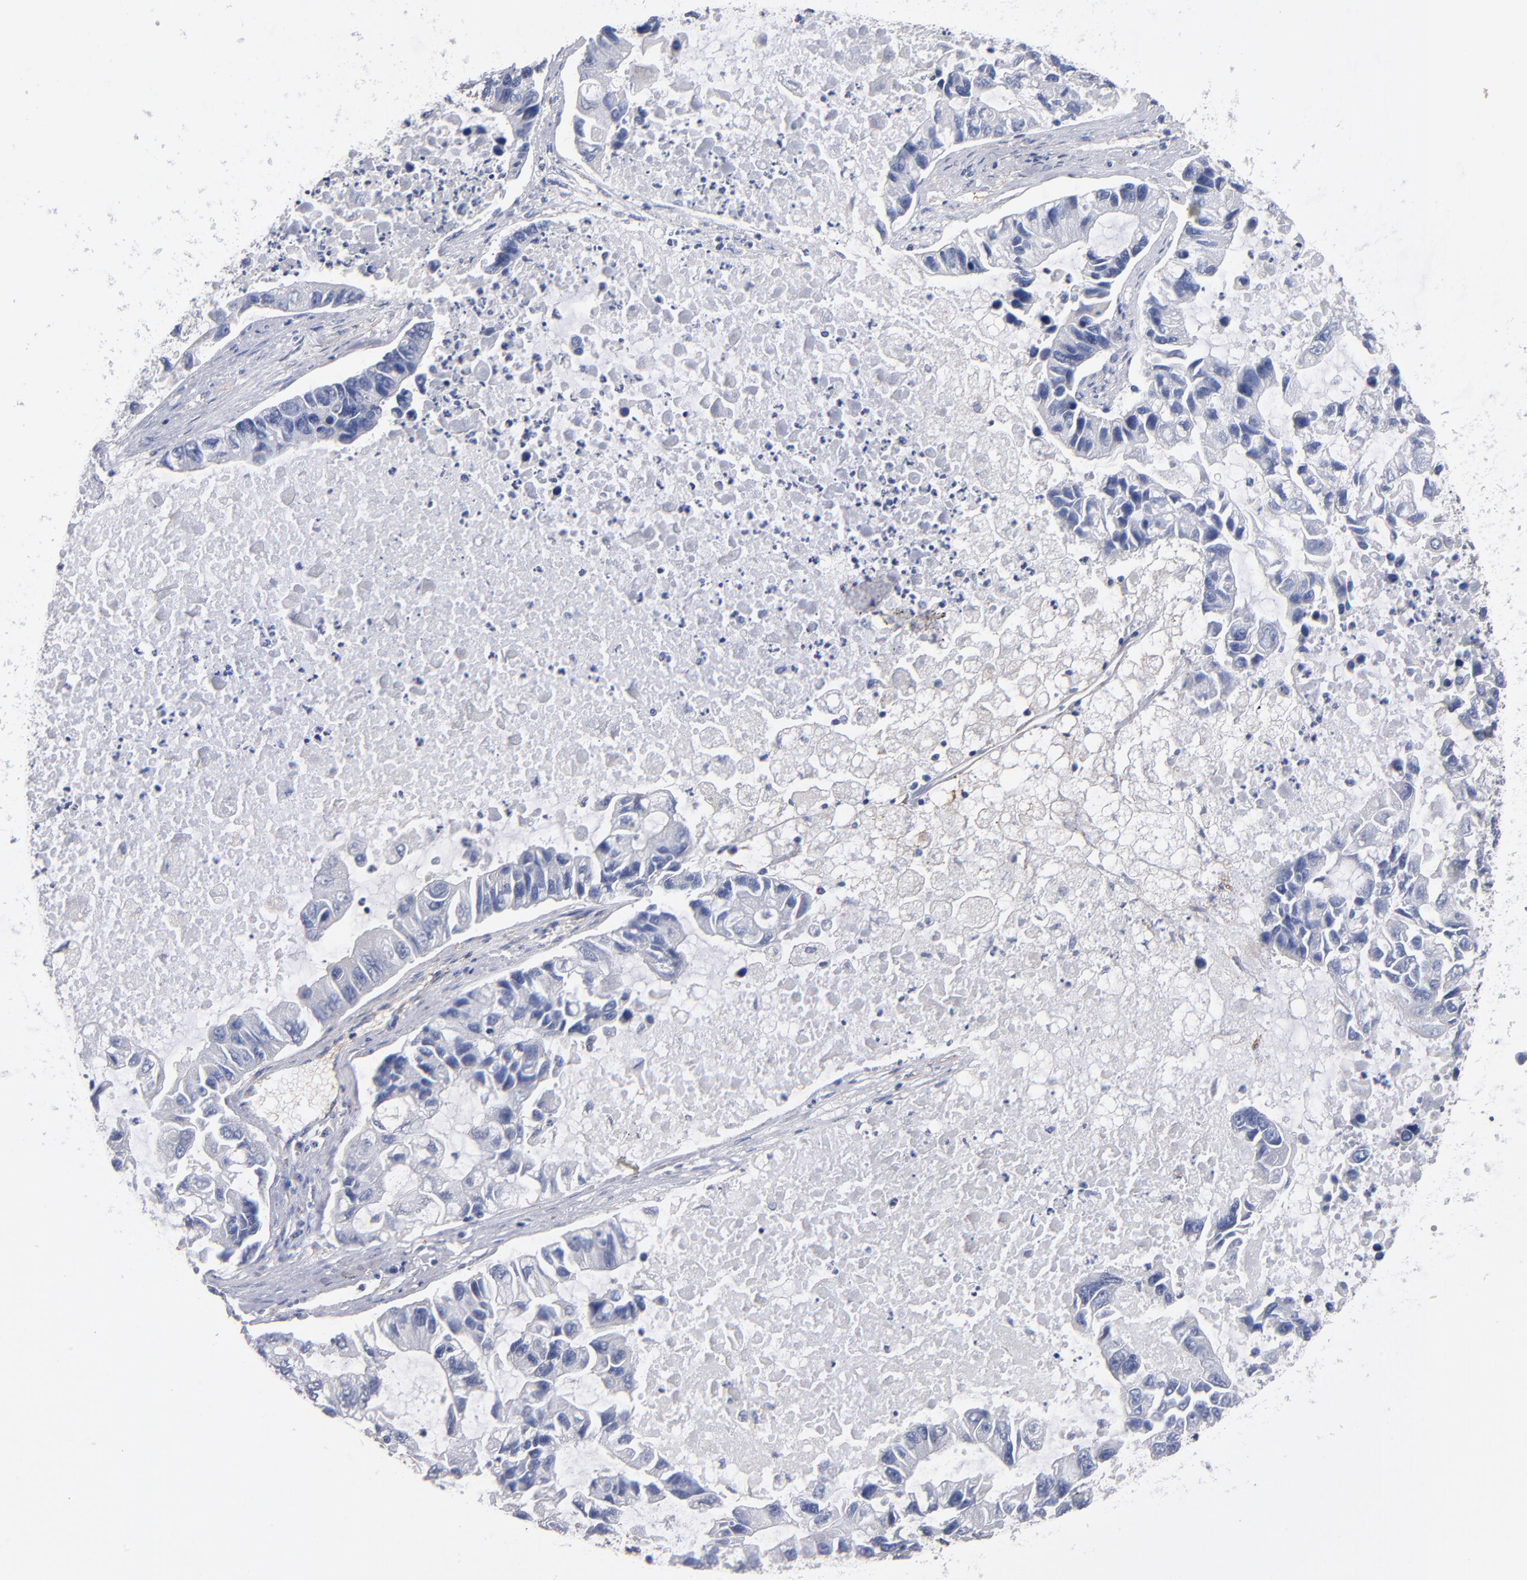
{"staining": {"intensity": "negative", "quantity": "none", "location": "none"}, "tissue": "lung cancer", "cell_type": "Tumor cells", "image_type": "cancer", "snomed": [{"axis": "morphology", "description": "Adenocarcinoma, NOS"}, {"axis": "topography", "description": "Lung"}], "caption": "The immunohistochemistry image has no significant expression in tumor cells of adenocarcinoma (lung) tissue.", "gene": "PLSCR4", "patient": {"sex": "female", "age": 51}}